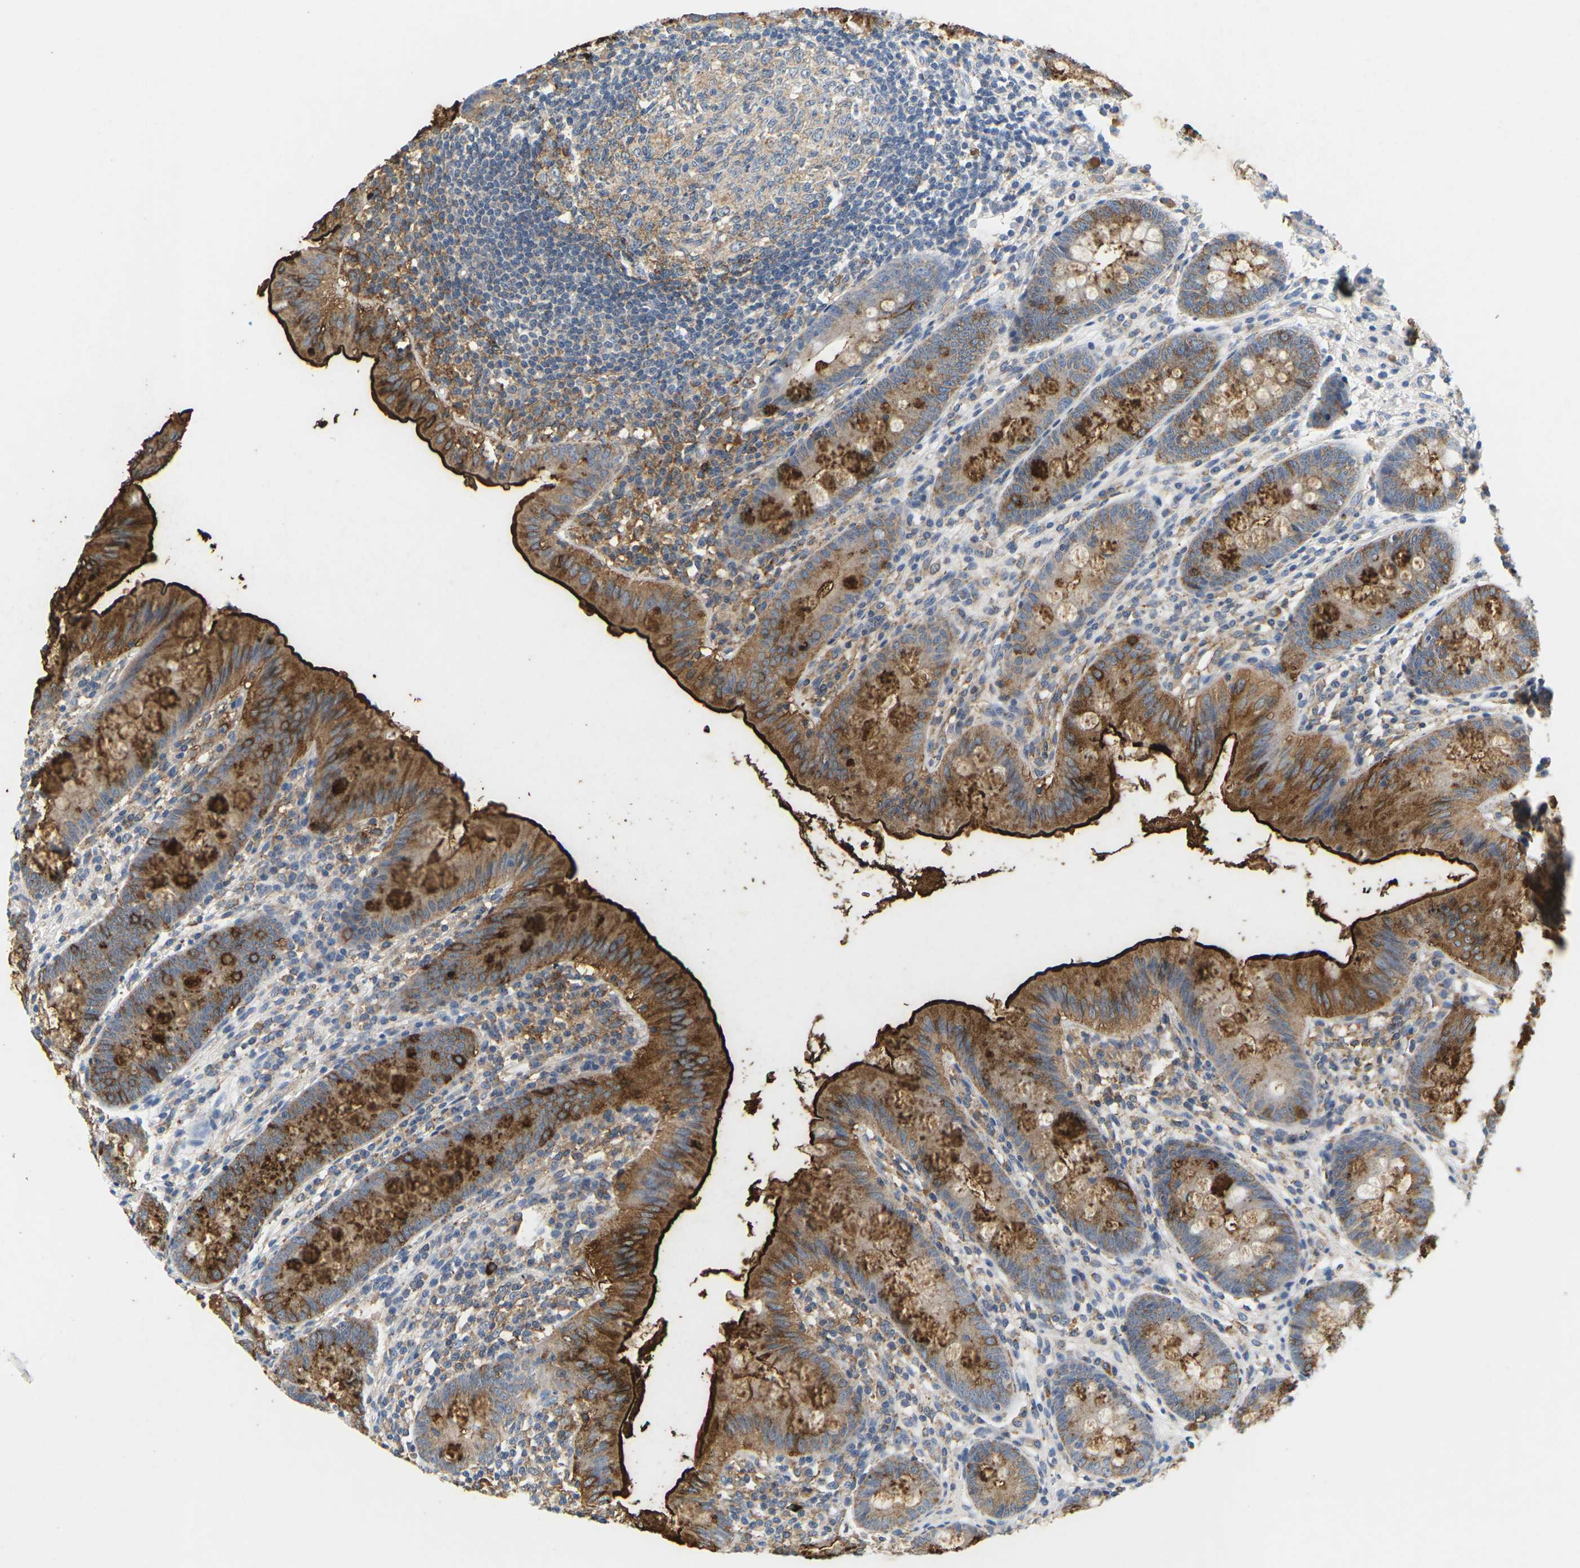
{"staining": {"intensity": "moderate", "quantity": "25%-75%", "location": "cytoplasmic/membranous"}, "tissue": "appendix", "cell_type": "Glandular cells", "image_type": "normal", "snomed": [{"axis": "morphology", "description": "Normal tissue, NOS"}, {"axis": "topography", "description": "Appendix"}], "caption": "Protein analysis of unremarkable appendix shows moderate cytoplasmic/membranous staining in approximately 25%-75% of glandular cells.", "gene": "ADM", "patient": {"sex": "male", "age": 56}}